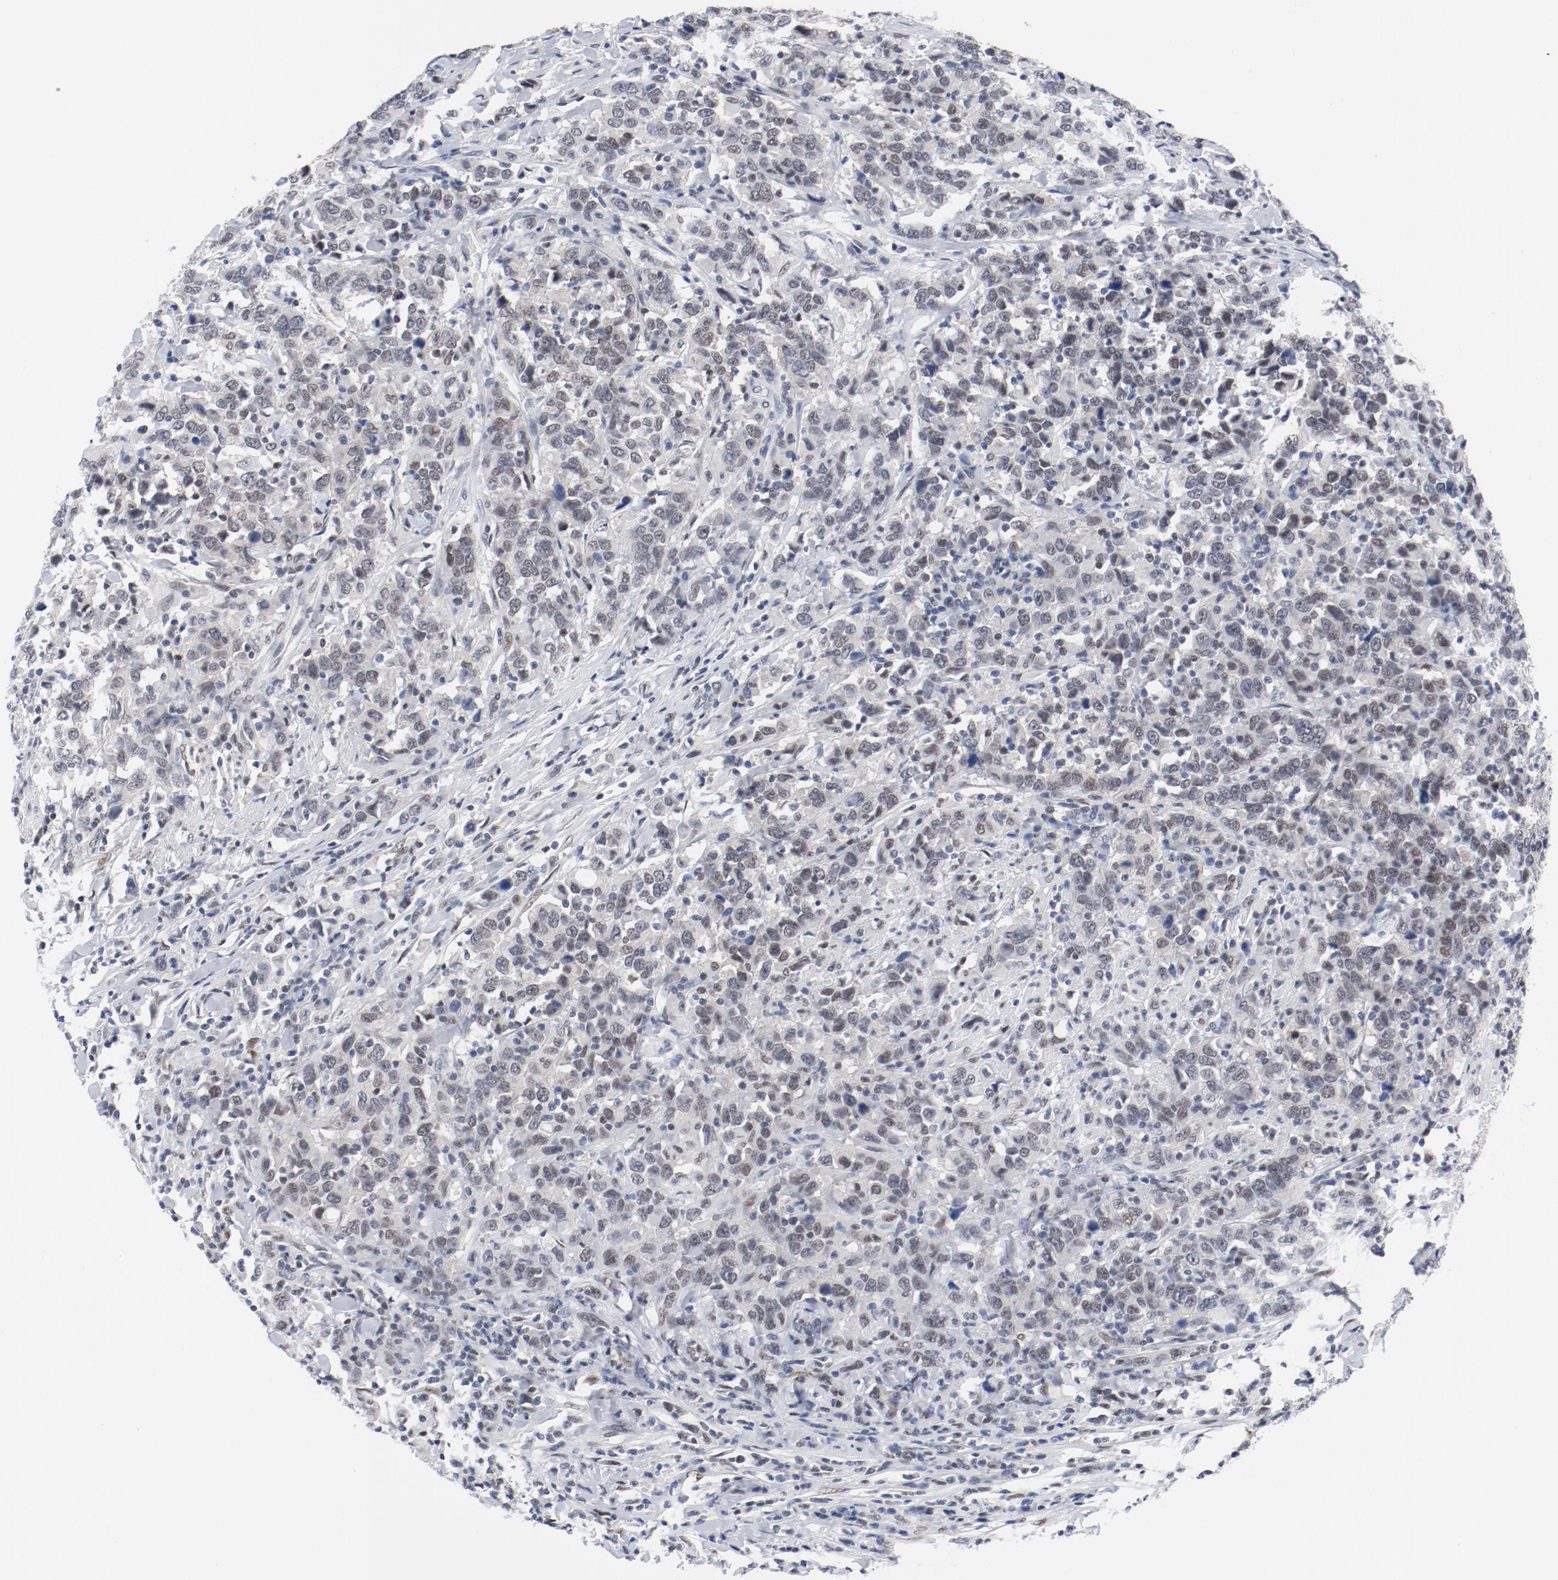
{"staining": {"intensity": "weak", "quantity": ">75%", "location": "nuclear"}, "tissue": "urothelial cancer", "cell_type": "Tumor cells", "image_type": "cancer", "snomed": [{"axis": "morphology", "description": "Urothelial carcinoma, High grade"}, {"axis": "topography", "description": "Urinary bladder"}], "caption": "Tumor cells reveal low levels of weak nuclear positivity in approximately >75% of cells in human high-grade urothelial carcinoma.", "gene": "ARNT", "patient": {"sex": "male", "age": 61}}